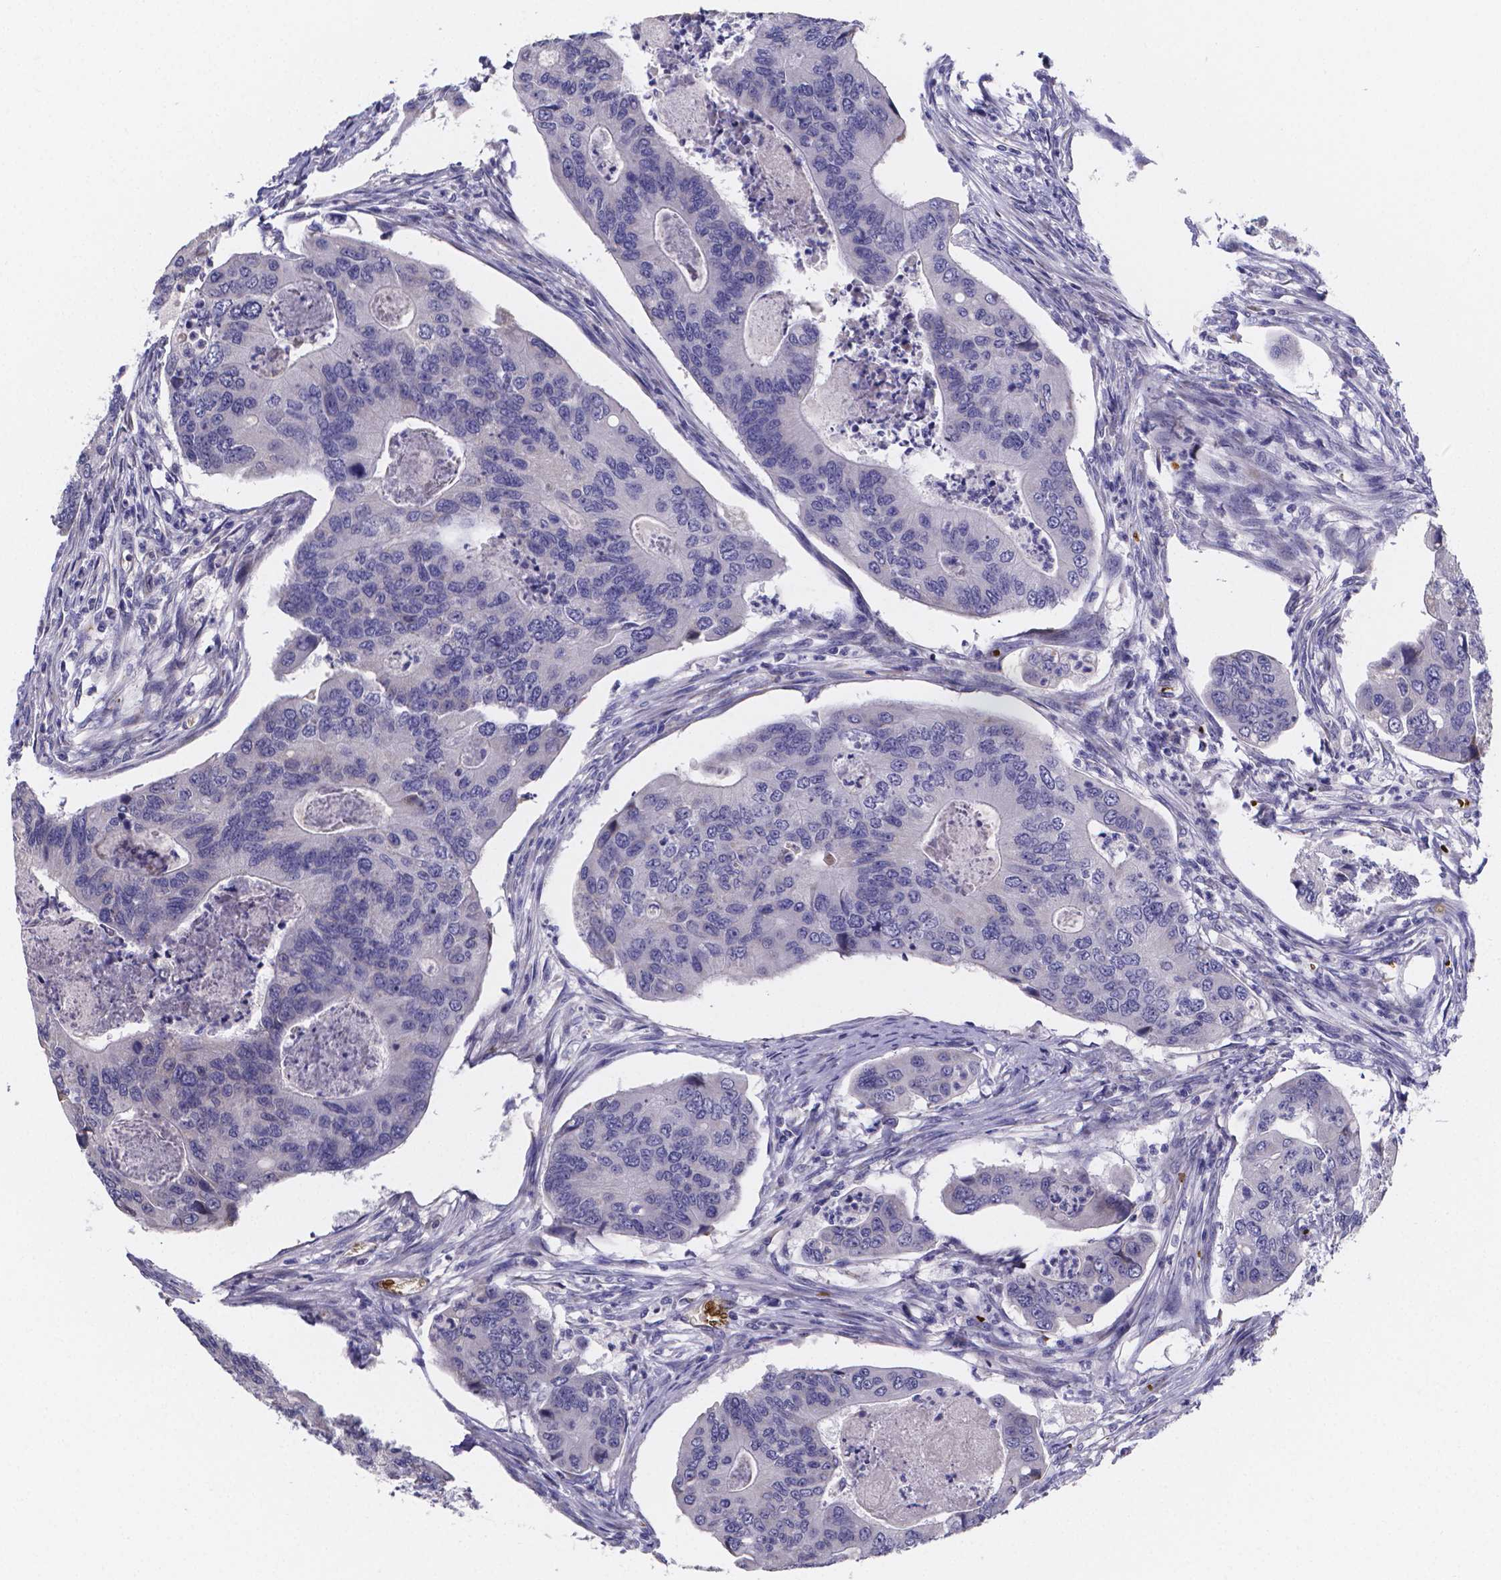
{"staining": {"intensity": "negative", "quantity": "none", "location": "none"}, "tissue": "colorectal cancer", "cell_type": "Tumor cells", "image_type": "cancer", "snomed": [{"axis": "morphology", "description": "Adenocarcinoma, NOS"}, {"axis": "topography", "description": "Colon"}], "caption": "High power microscopy image of an immunohistochemistry histopathology image of colorectal adenocarcinoma, revealing no significant staining in tumor cells.", "gene": "GABRA3", "patient": {"sex": "female", "age": 67}}